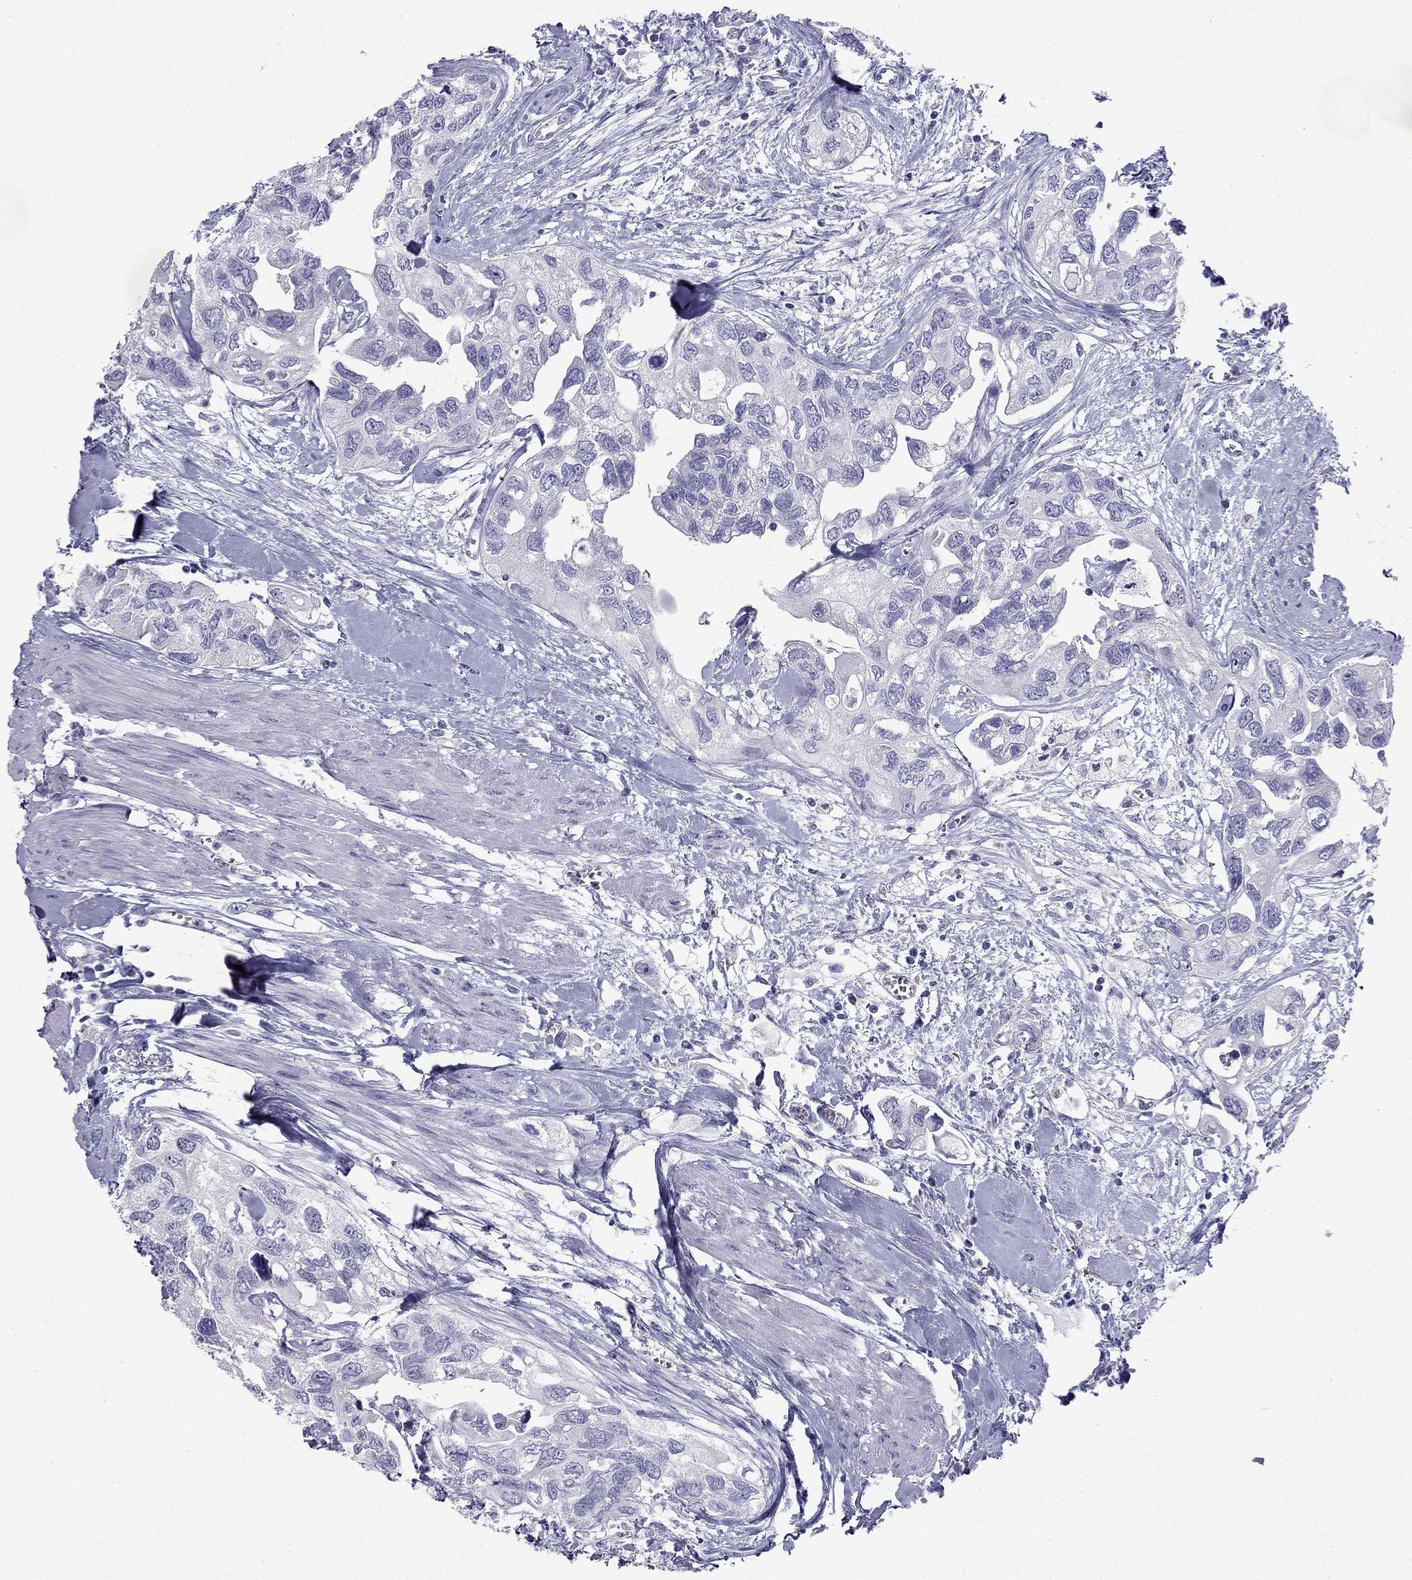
{"staining": {"intensity": "negative", "quantity": "none", "location": "none"}, "tissue": "urothelial cancer", "cell_type": "Tumor cells", "image_type": "cancer", "snomed": [{"axis": "morphology", "description": "Urothelial carcinoma, High grade"}, {"axis": "topography", "description": "Urinary bladder"}], "caption": "An immunohistochemistry (IHC) image of urothelial cancer is shown. There is no staining in tumor cells of urothelial cancer.", "gene": "NPTX1", "patient": {"sex": "male", "age": 59}}